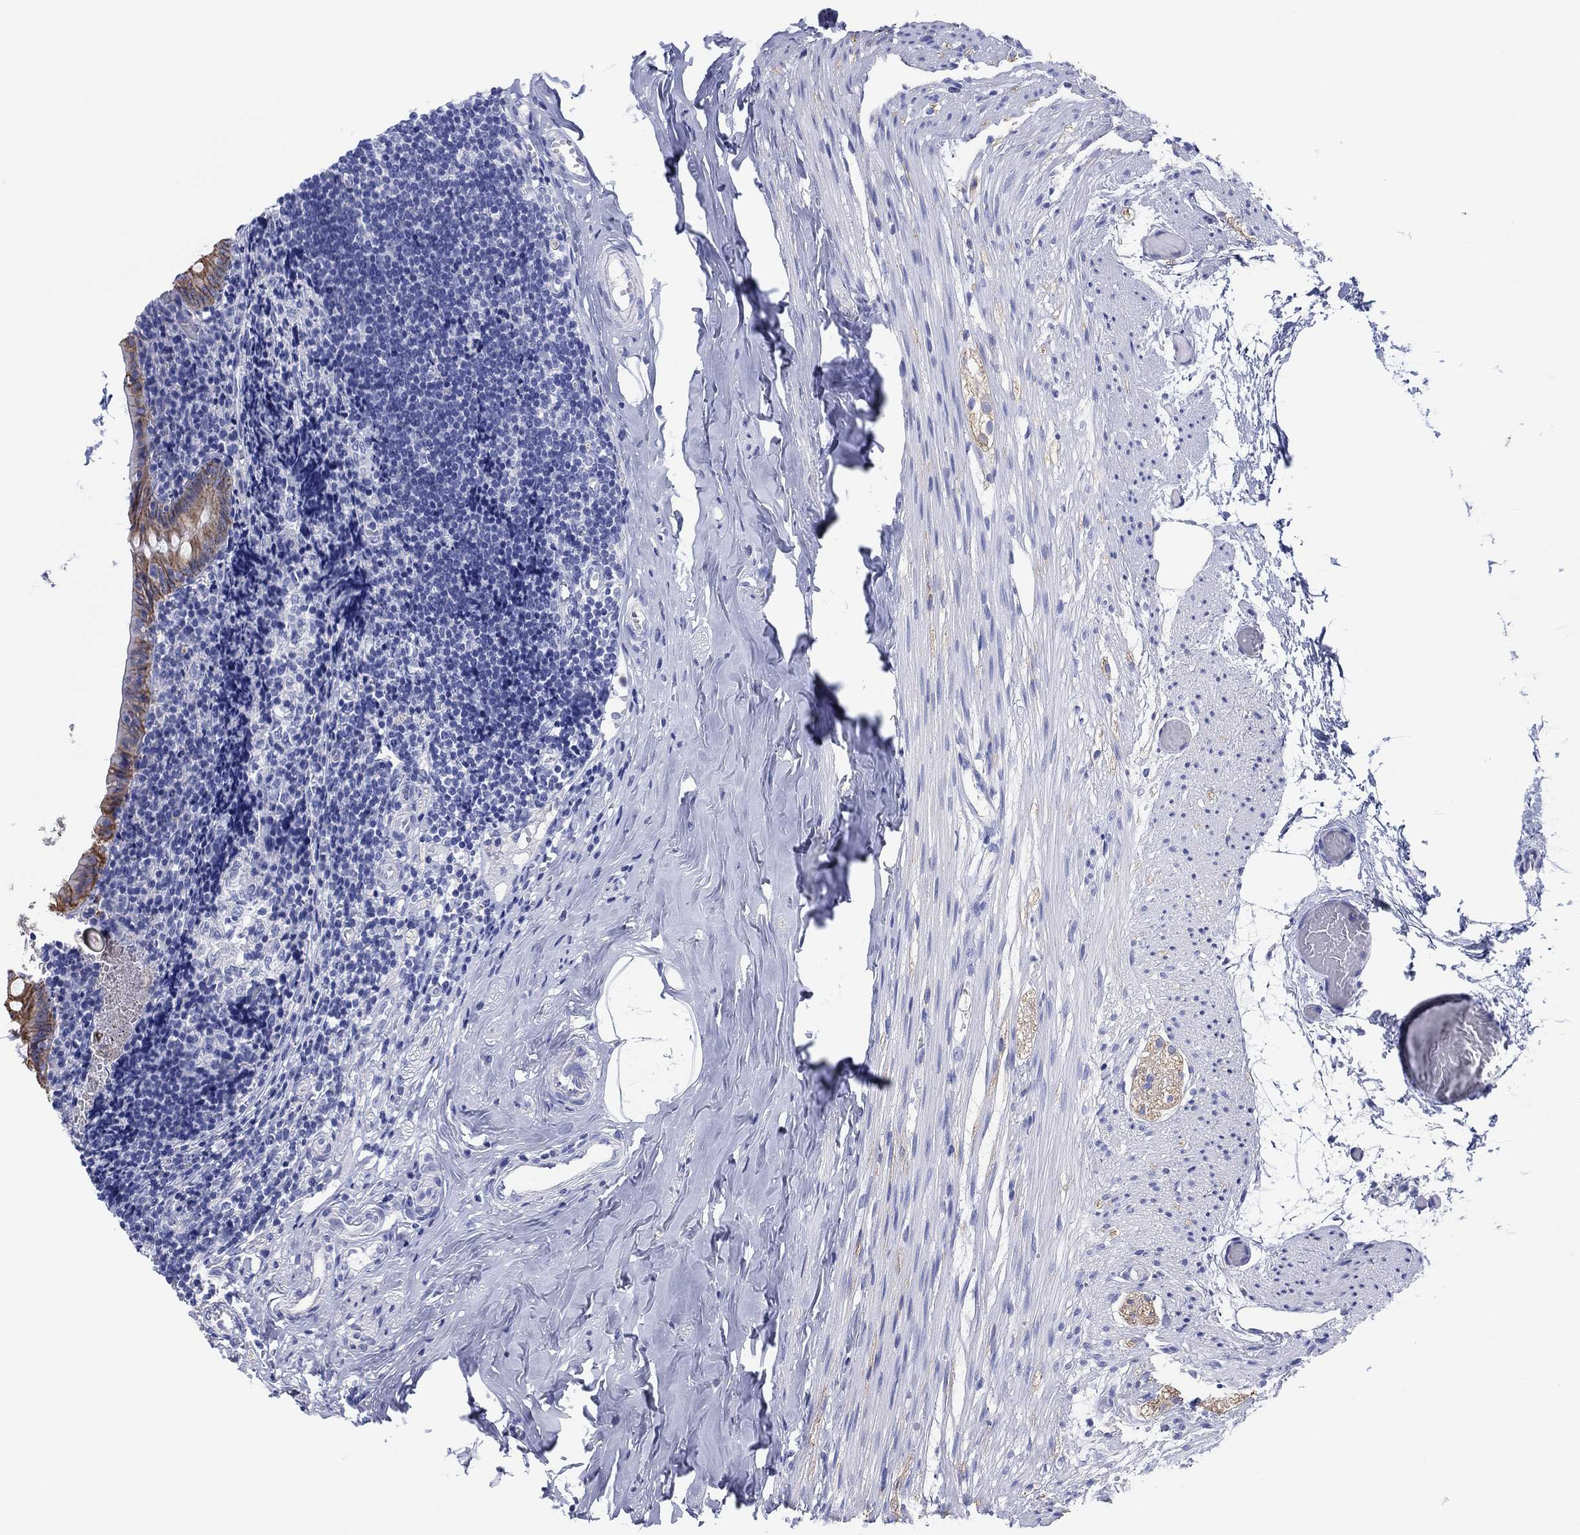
{"staining": {"intensity": "moderate", "quantity": ">75%", "location": "cytoplasmic/membranous"}, "tissue": "appendix", "cell_type": "Glandular cells", "image_type": "normal", "snomed": [{"axis": "morphology", "description": "Normal tissue, NOS"}, {"axis": "topography", "description": "Appendix"}], "caption": "Glandular cells reveal medium levels of moderate cytoplasmic/membranous staining in about >75% of cells in unremarkable human appendix. Ihc stains the protein in brown and the nuclei are stained blue.", "gene": "ATP1B1", "patient": {"sex": "female", "age": 23}}